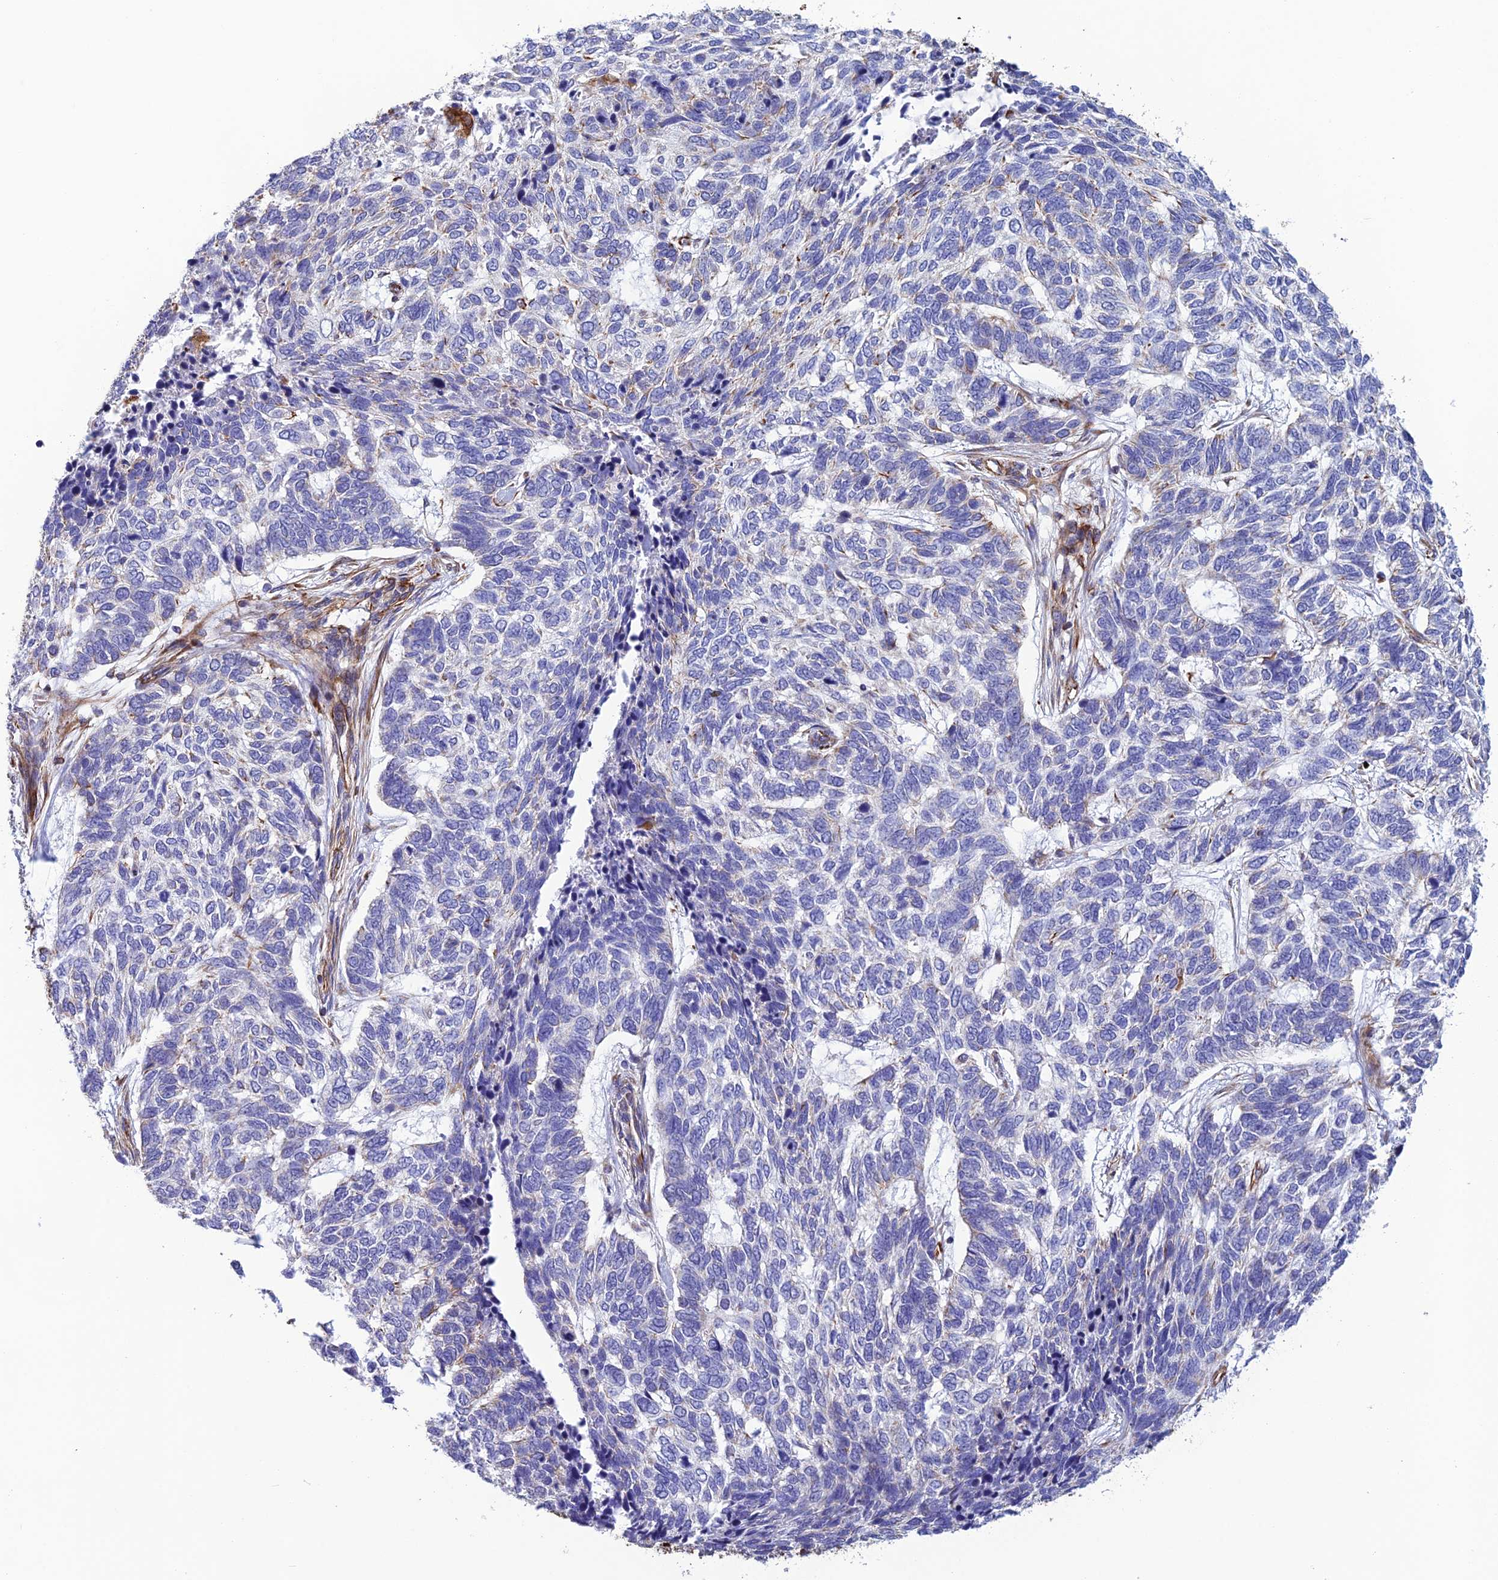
{"staining": {"intensity": "negative", "quantity": "none", "location": "none"}, "tissue": "skin cancer", "cell_type": "Tumor cells", "image_type": "cancer", "snomed": [{"axis": "morphology", "description": "Basal cell carcinoma"}, {"axis": "topography", "description": "Skin"}], "caption": "Immunohistochemical staining of human skin cancer reveals no significant positivity in tumor cells.", "gene": "FBXL20", "patient": {"sex": "female", "age": 65}}